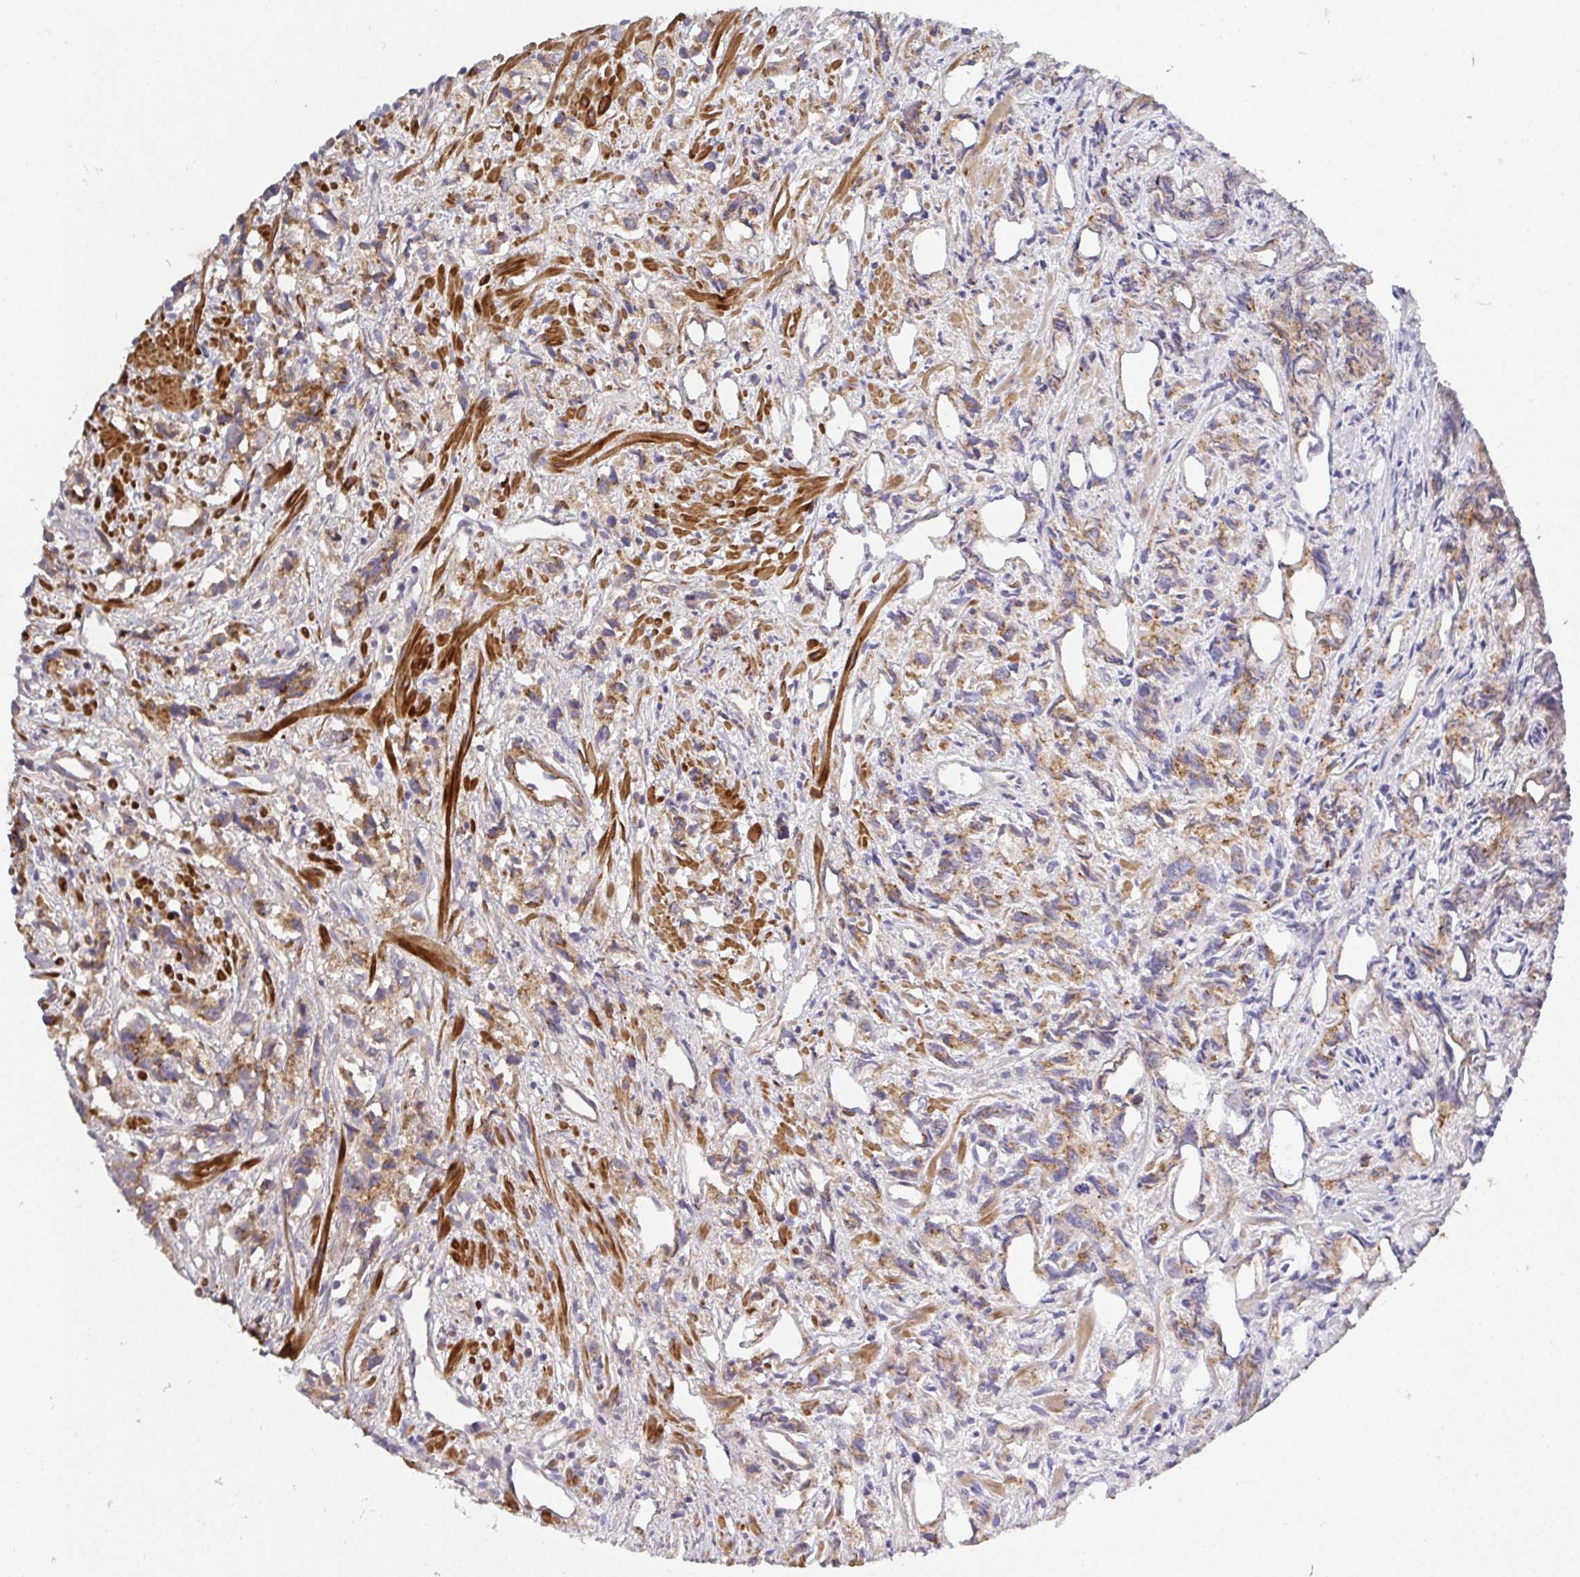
{"staining": {"intensity": "moderate", "quantity": ">75%", "location": "cytoplasmic/membranous"}, "tissue": "prostate cancer", "cell_type": "Tumor cells", "image_type": "cancer", "snomed": [{"axis": "morphology", "description": "Adenocarcinoma, High grade"}, {"axis": "topography", "description": "Prostate"}], "caption": "DAB (3,3'-diaminobenzidine) immunohistochemical staining of prostate high-grade adenocarcinoma displays moderate cytoplasmic/membranous protein staining in approximately >75% of tumor cells.", "gene": "TM9SF4", "patient": {"sex": "male", "age": 58}}